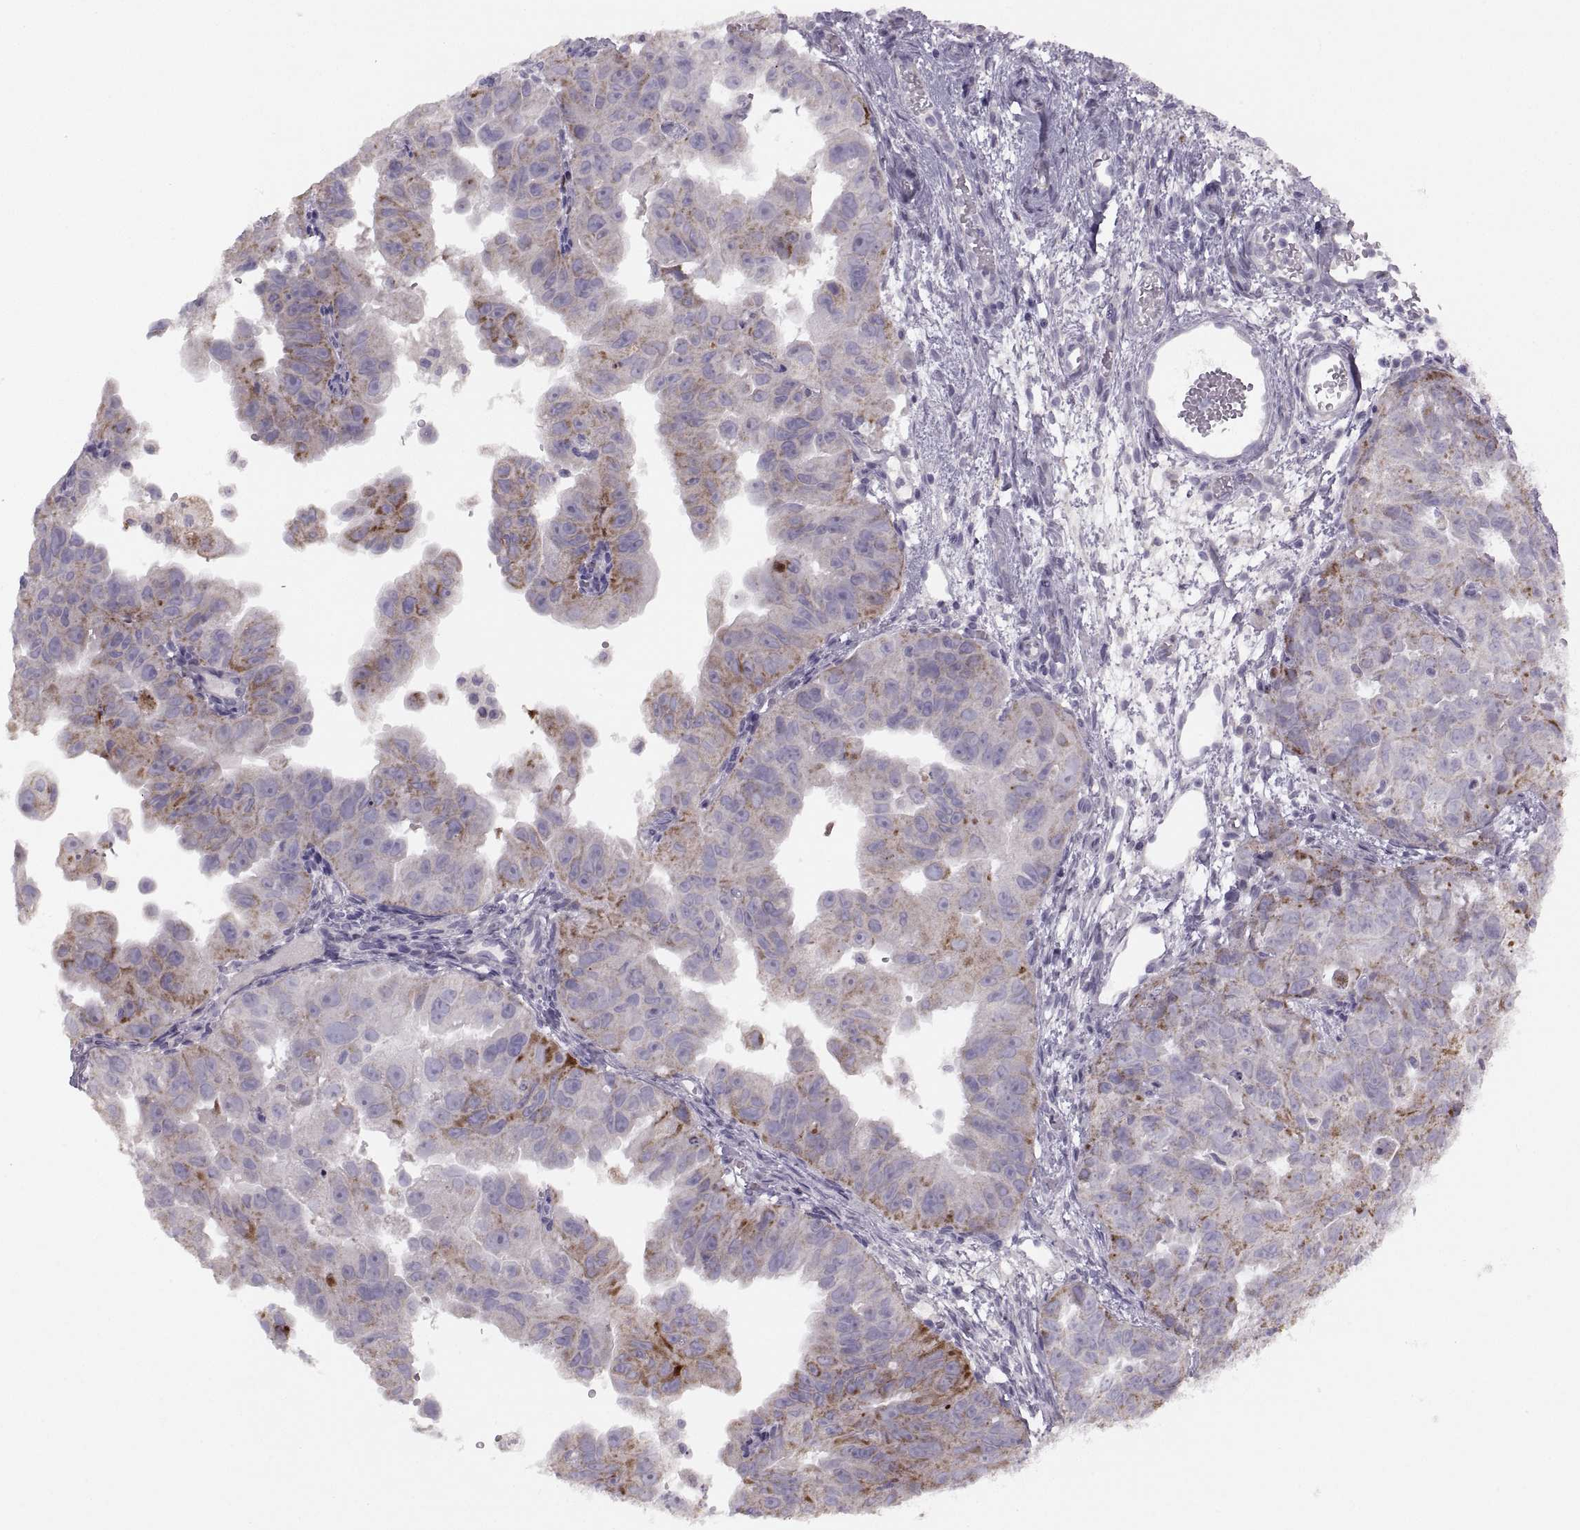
{"staining": {"intensity": "strong", "quantity": "25%-75%", "location": "cytoplasmic/membranous"}, "tissue": "ovarian cancer", "cell_type": "Tumor cells", "image_type": "cancer", "snomed": [{"axis": "morphology", "description": "Carcinoma, endometroid"}, {"axis": "topography", "description": "Ovary"}], "caption": "Immunohistochemical staining of human ovarian cancer shows high levels of strong cytoplasmic/membranous staining in approximately 25%-75% of tumor cells. (DAB = brown stain, brightfield microscopy at high magnification).", "gene": "PIERCE1", "patient": {"sex": "female", "age": 85}}